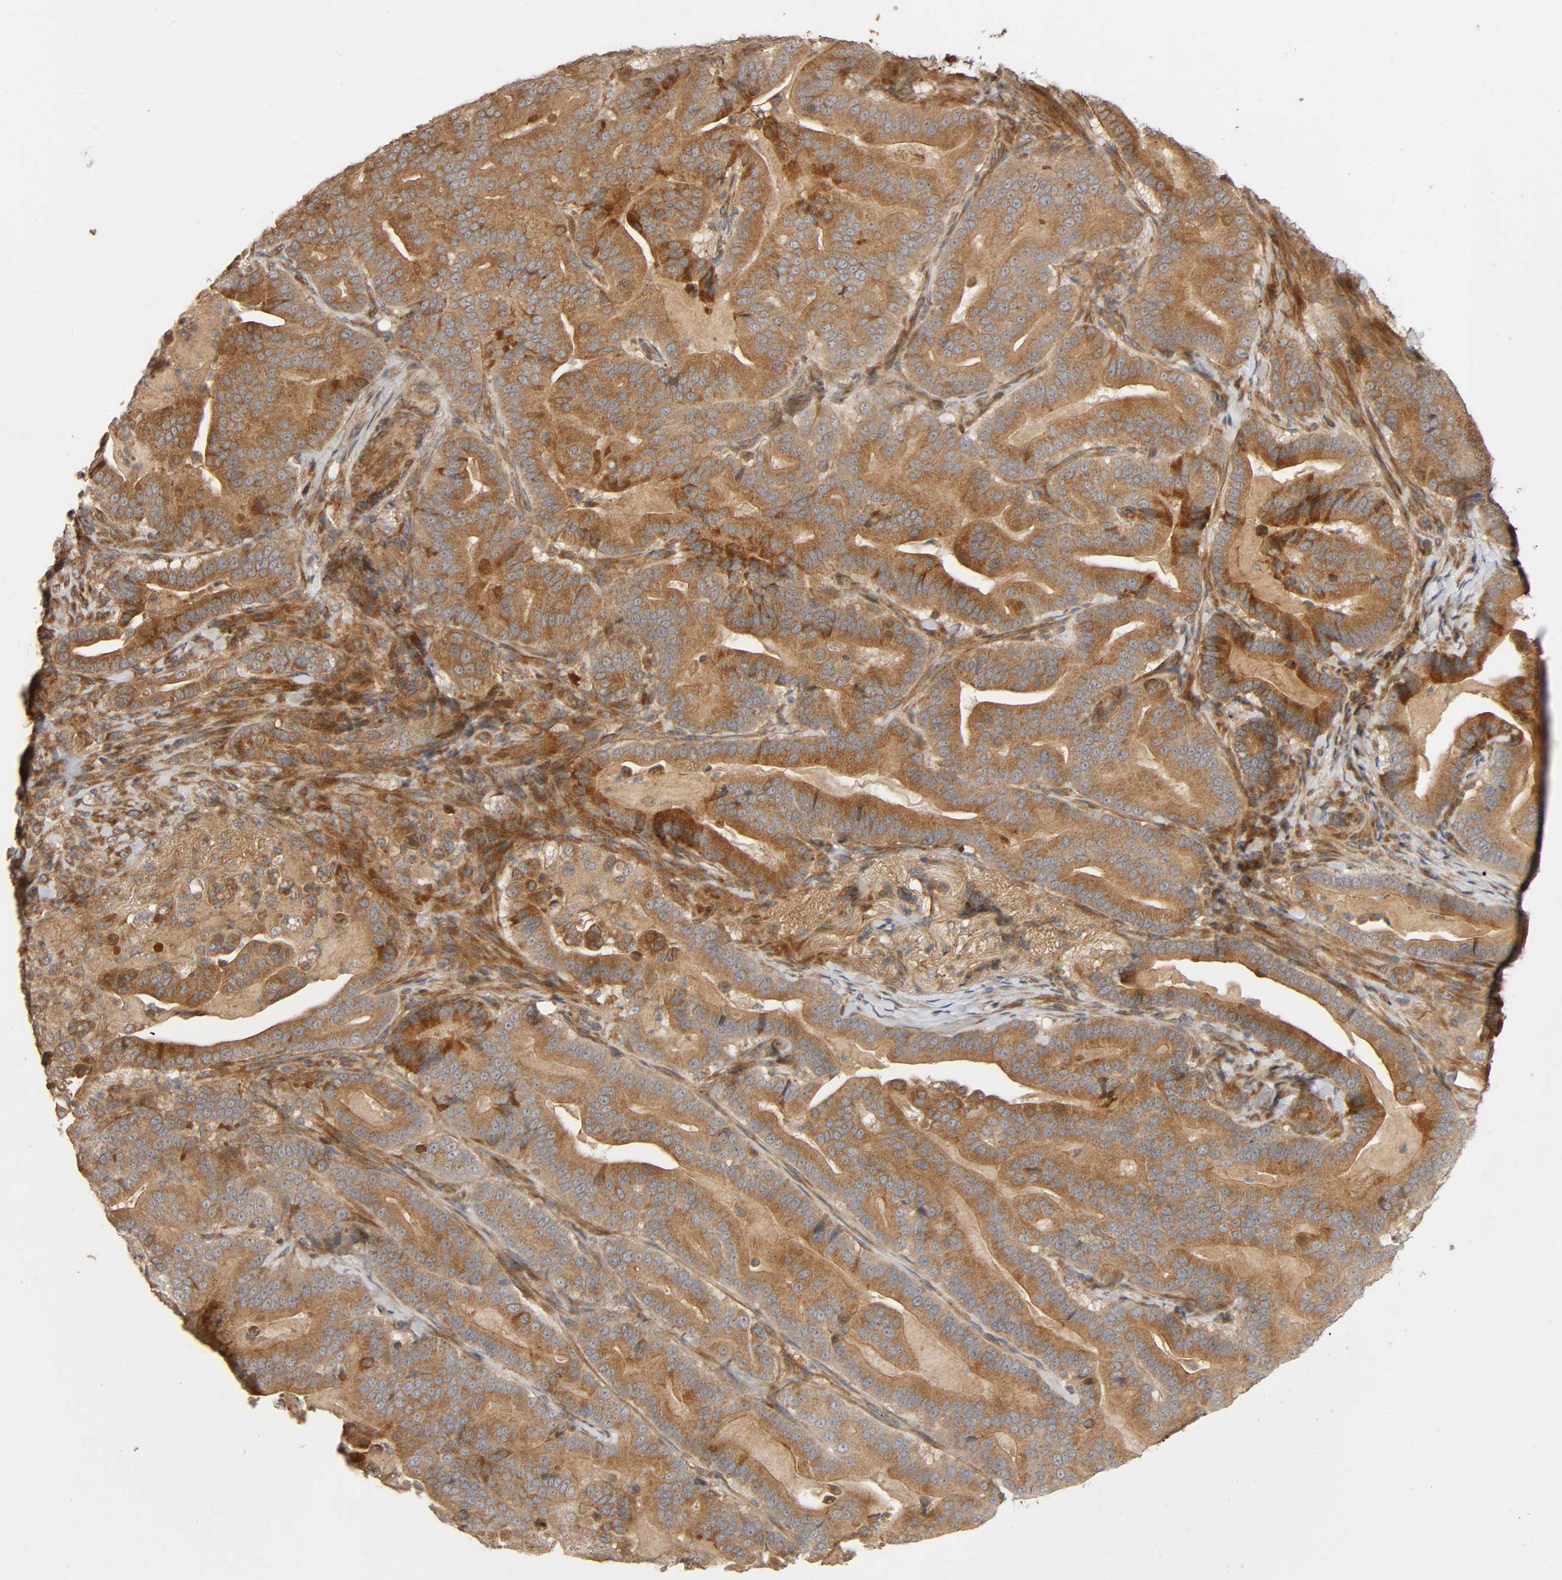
{"staining": {"intensity": "moderate", "quantity": ">75%", "location": "cytoplasmic/membranous"}, "tissue": "pancreatic cancer", "cell_type": "Tumor cells", "image_type": "cancer", "snomed": [{"axis": "morphology", "description": "Adenocarcinoma, NOS"}, {"axis": "topography", "description": "Pancreas"}], "caption": "About >75% of tumor cells in adenocarcinoma (pancreatic) demonstrate moderate cytoplasmic/membranous protein expression as visualized by brown immunohistochemical staining.", "gene": "SGSM1", "patient": {"sex": "male", "age": 63}}